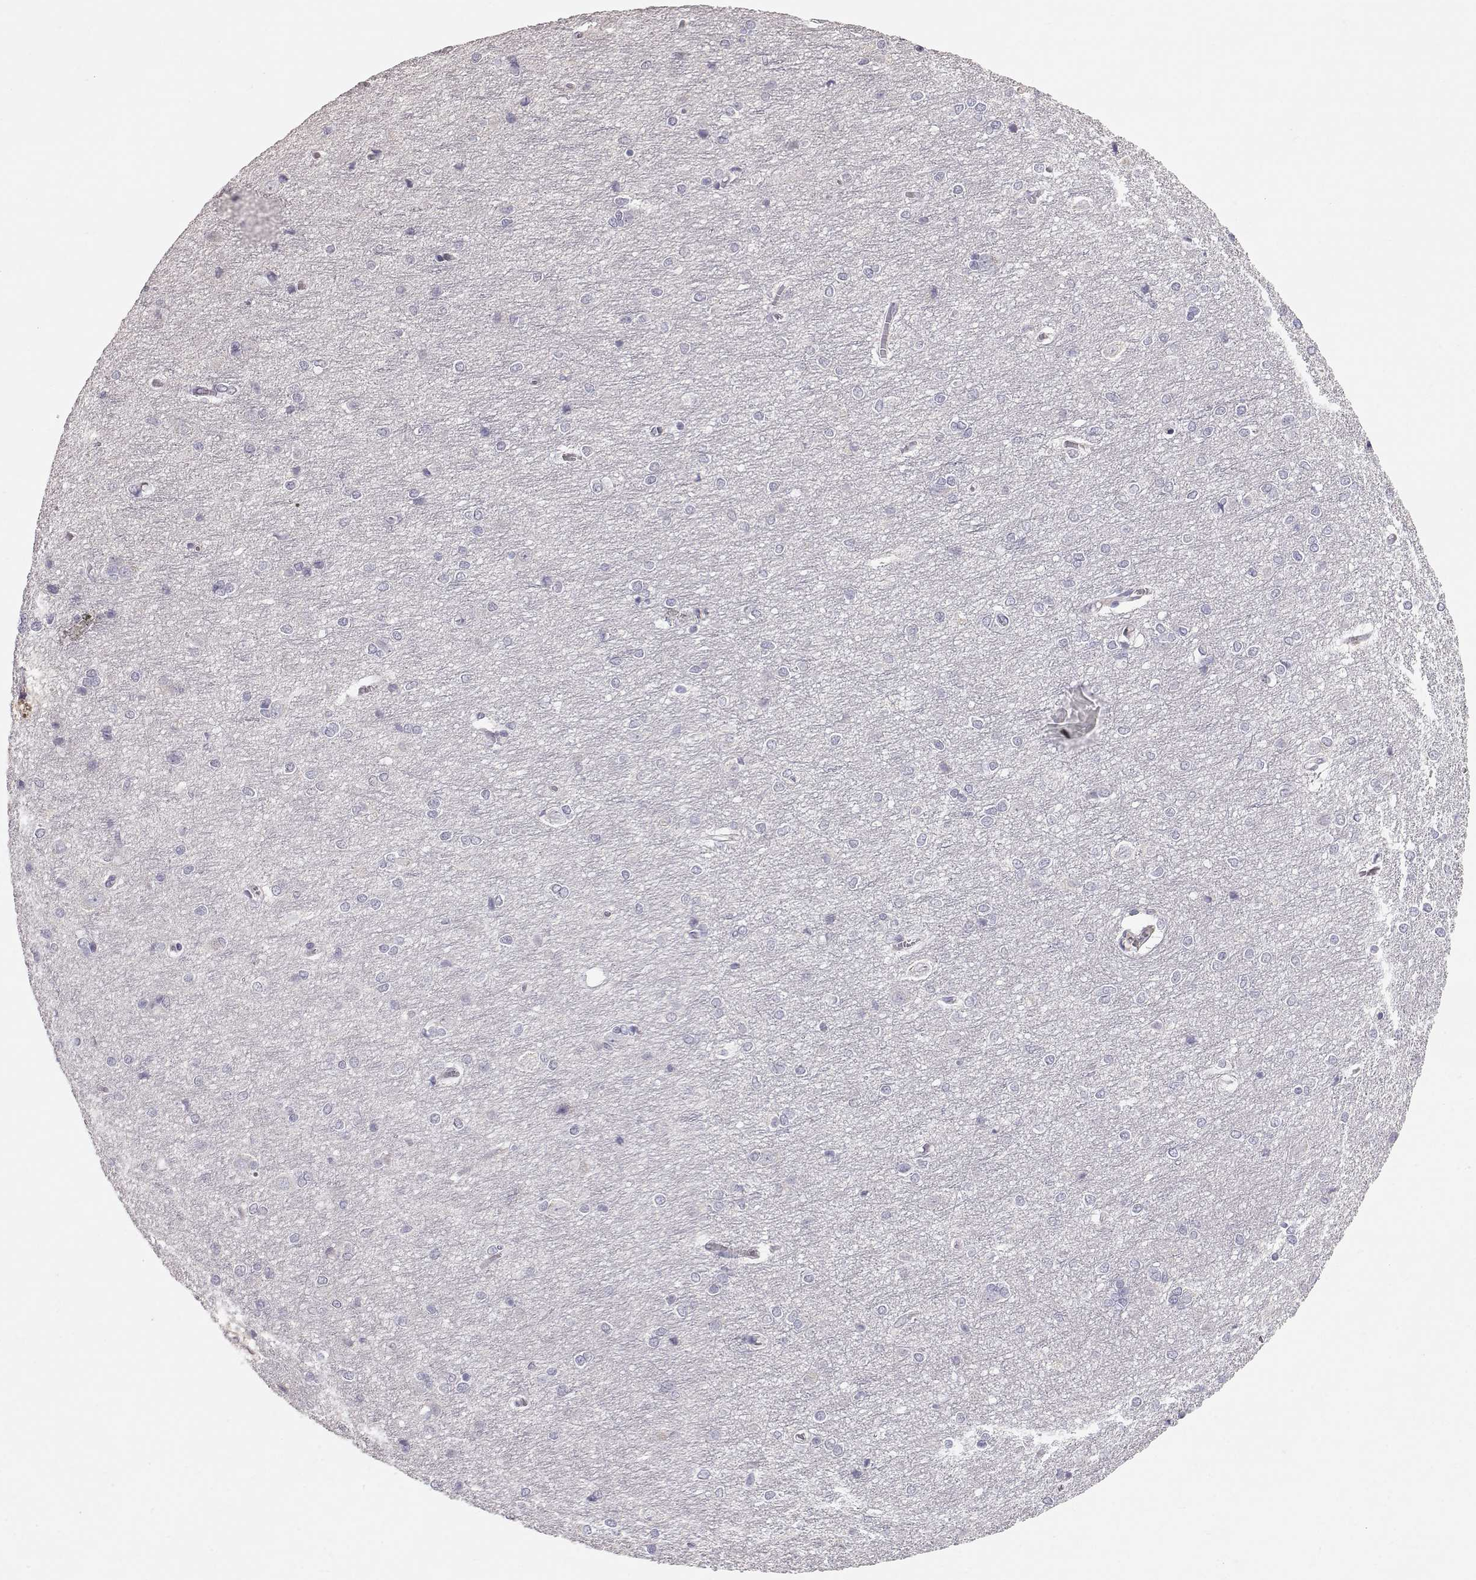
{"staining": {"intensity": "negative", "quantity": "none", "location": "none"}, "tissue": "cerebral cortex", "cell_type": "Endothelial cells", "image_type": "normal", "snomed": [{"axis": "morphology", "description": "Normal tissue, NOS"}, {"axis": "topography", "description": "Cerebral cortex"}], "caption": "Immunohistochemical staining of benign human cerebral cortex demonstrates no significant expression in endothelial cells. (DAB immunohistochemistry (IHC), high magnification).", "gene": "POU1F1", "patient": {"sex": "male", "age": 37}}